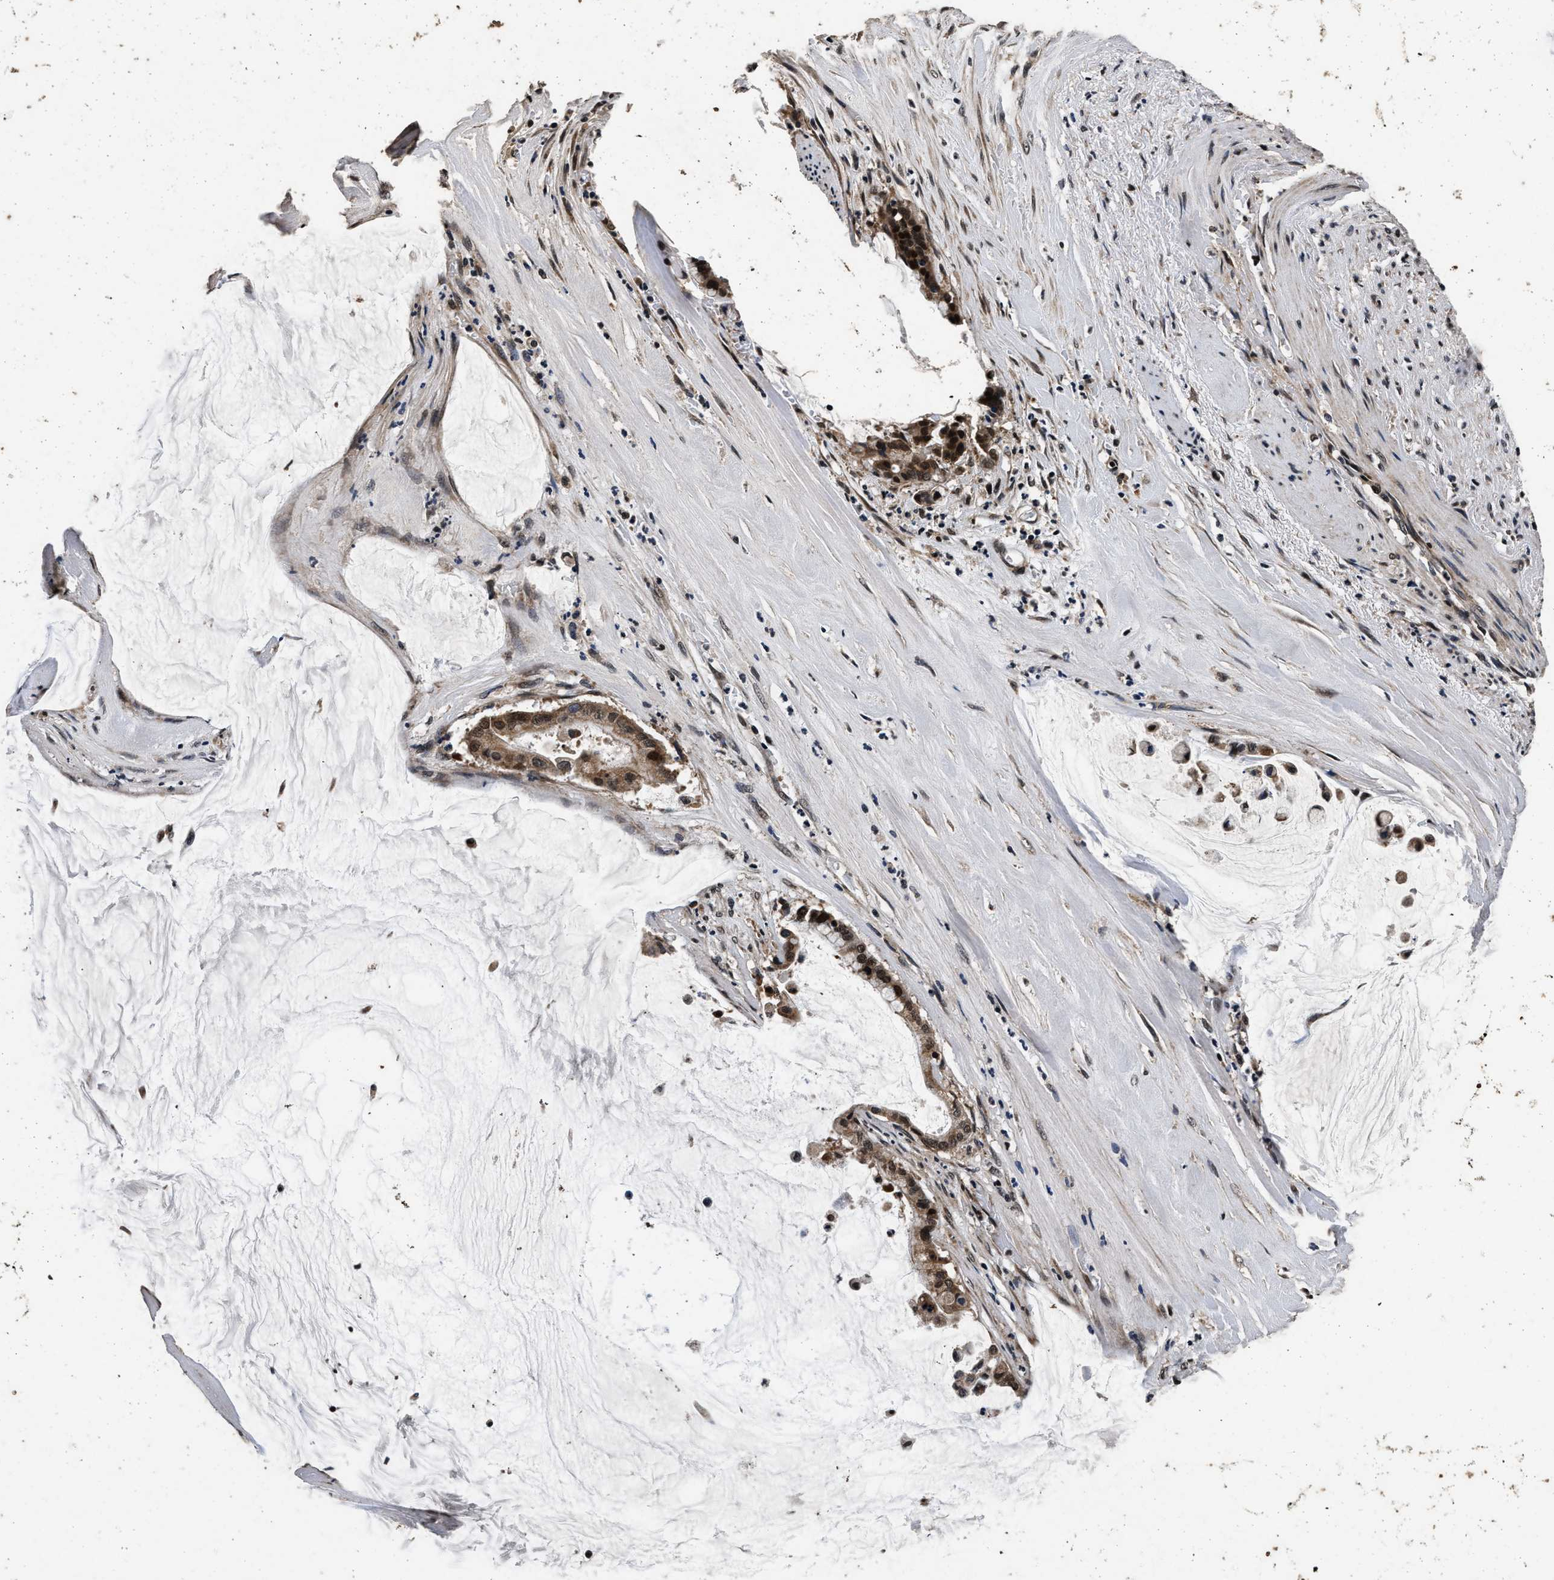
{"staining": {"intensity": "strong", "quantity": ">75%", "location": "cytoplasmic/membranous,nuclear"}, "tissue": "pancreatic cancer", "cell_type": "Tumor cells", "image_type": "cancer", "snomed": [{"axis": "morphology", "description": "Adenocarcinoma, NOS"}, {"axis": "topography", "description": "Pancreas"}], "caption": "DAB immunohistochemical staining of pancreatic cancer displays strong cytoplasmic/membranous and nuclear protein positivity in approximately >75% of tumor cells.", "gene": "CSTF1", "patient": {"sex": "male", "age": 41}}